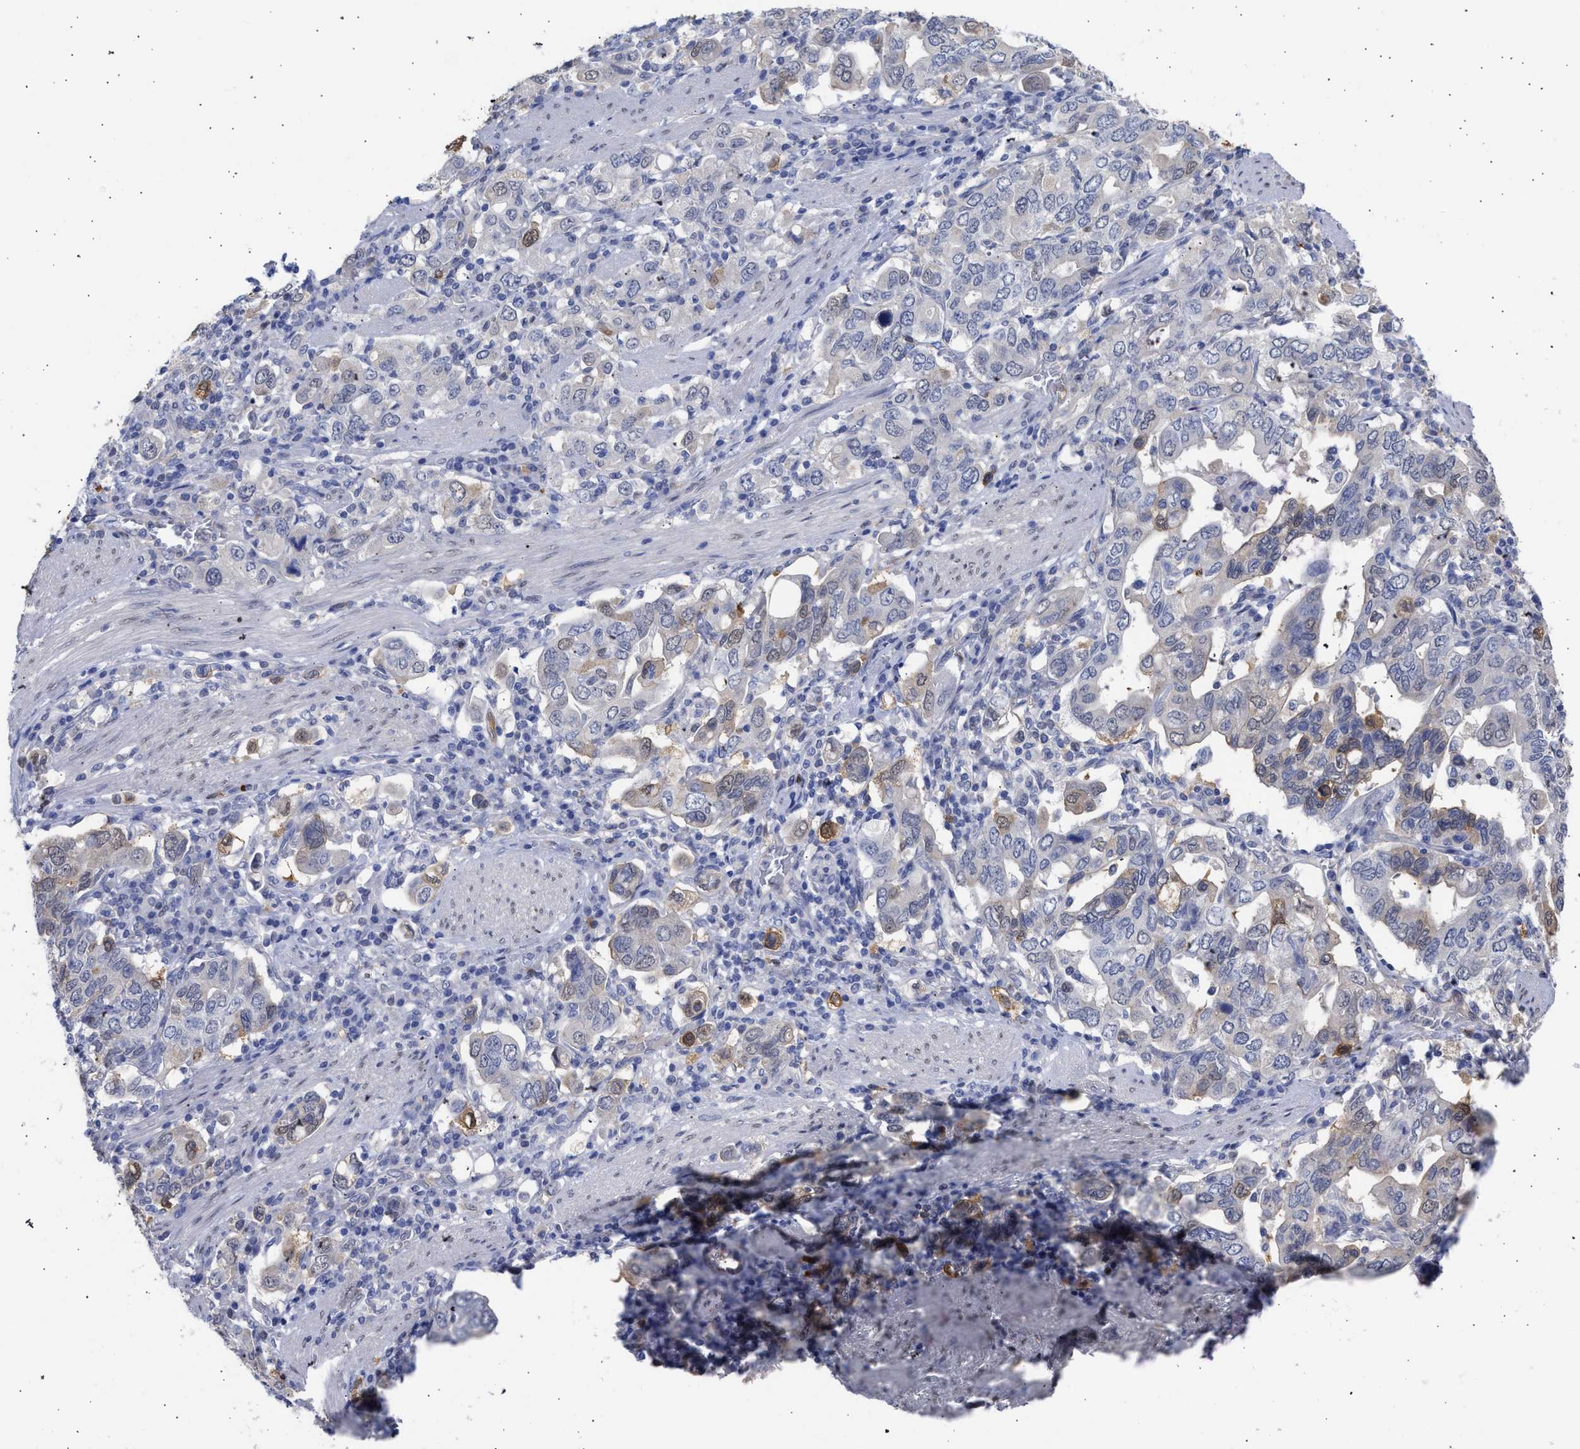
{"staining": {"intensity": "weak", "quantity": "<25%", "location": "nuclear"}, "tissue": "stomach cancer", "cell_type": "Tumor cells", "image_type": "cancer", "snomed": [{"axis": "morphology", "description": "Adenocarcinoma, NOS"}, {"axis": "topography", "description": "Stomach, upper"}], "caption": "Immunohistochemical staining of human stomach cancer demonstrates no significant expression in tumor cells.", "gene": "THRA", "patient": {"sex": "male", "age": 62}}